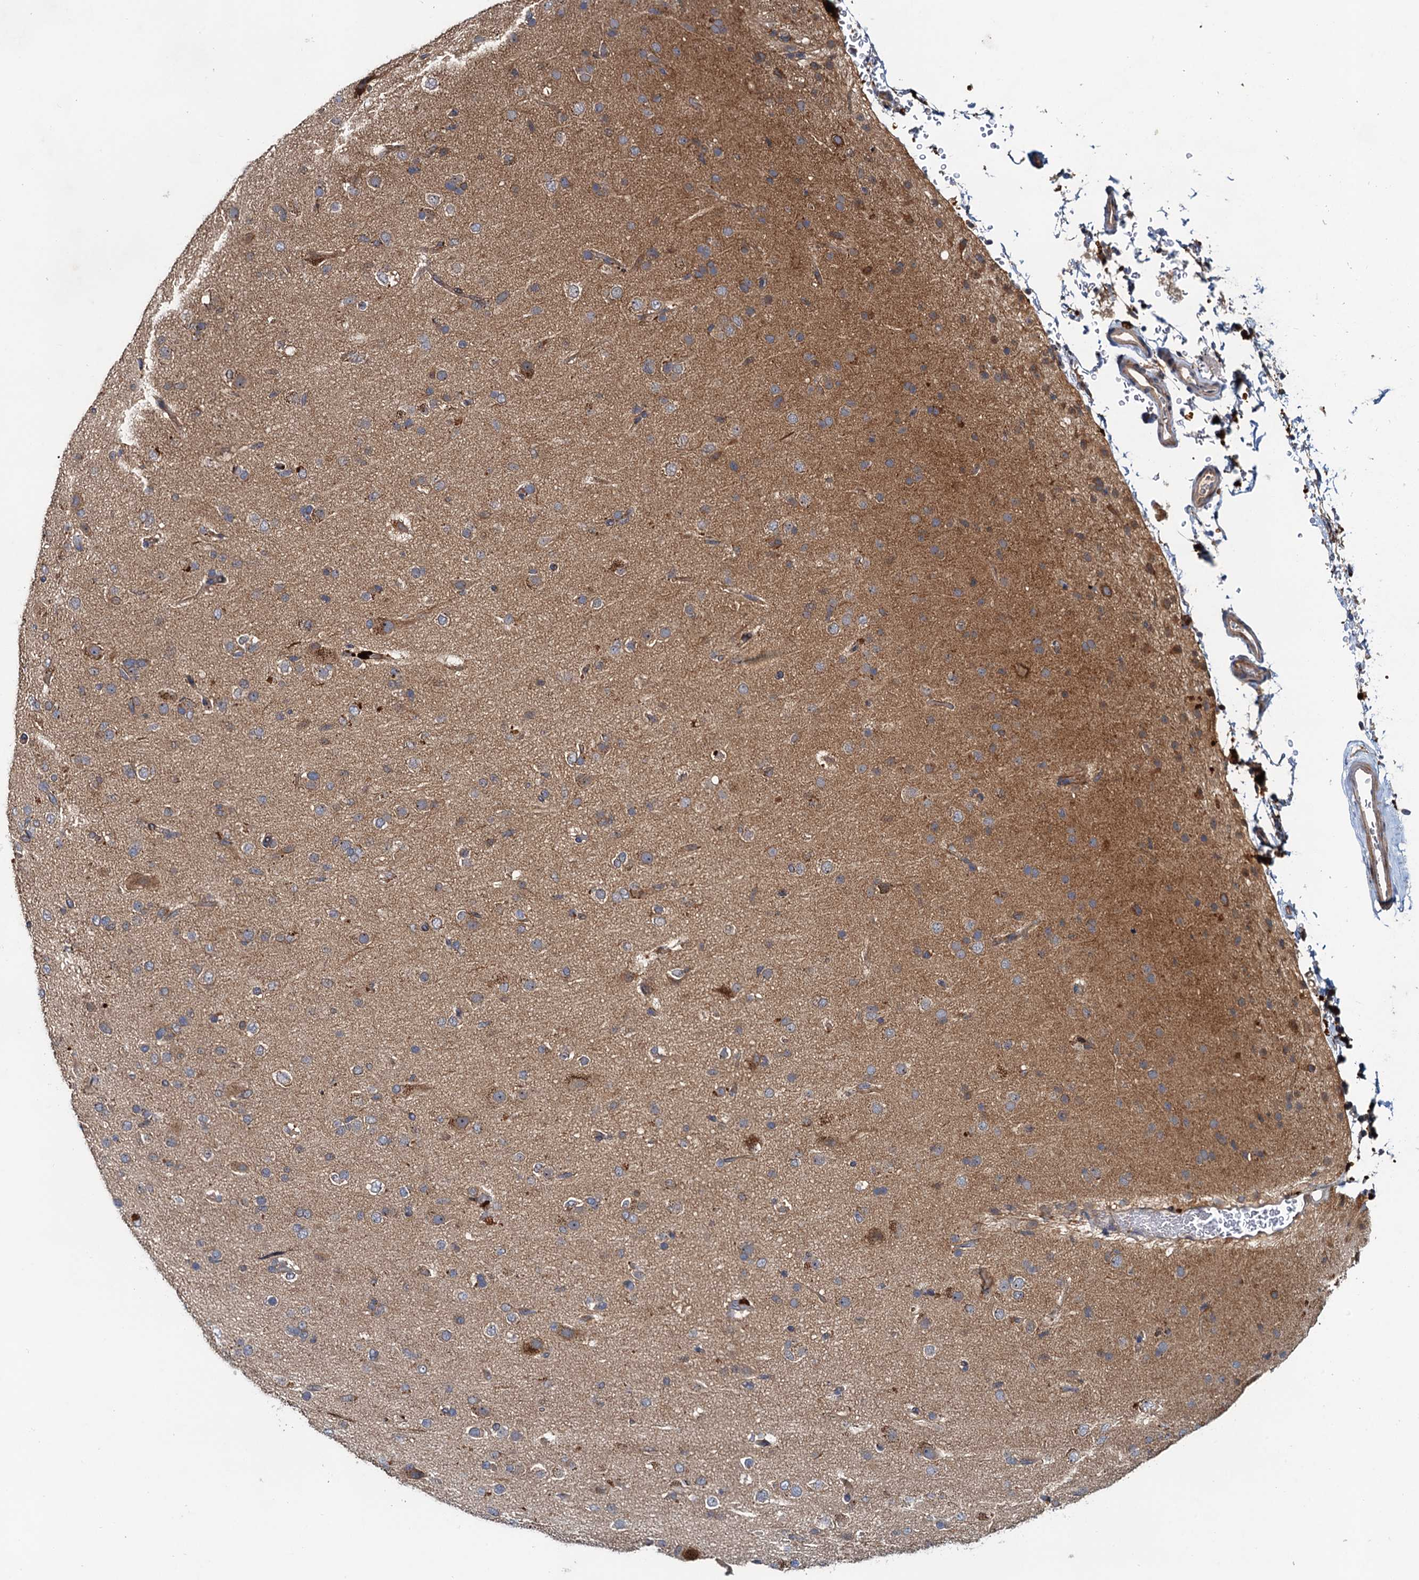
{"staining": {"intensity": "weak", "quantity": "25%-75%", "location": "cytoplasmic/membranous"}, "tissue": "glioma", "cell_type": "Tumor cells", "image_type": "cancer", "snomed": [{"axis": "morphology", "description": "Glioma, malignant, Low grade"}, {"axis": "topography", "description": "Brain"}], "caption": "Human malignant low-grade glioma stained with a brown dye exhibits weak cytoplasmic/membranous positive expression in about 25%-75% of tumor cells.", "gene": "EFL1", "patient": {"sex": "male", "age": 65}}